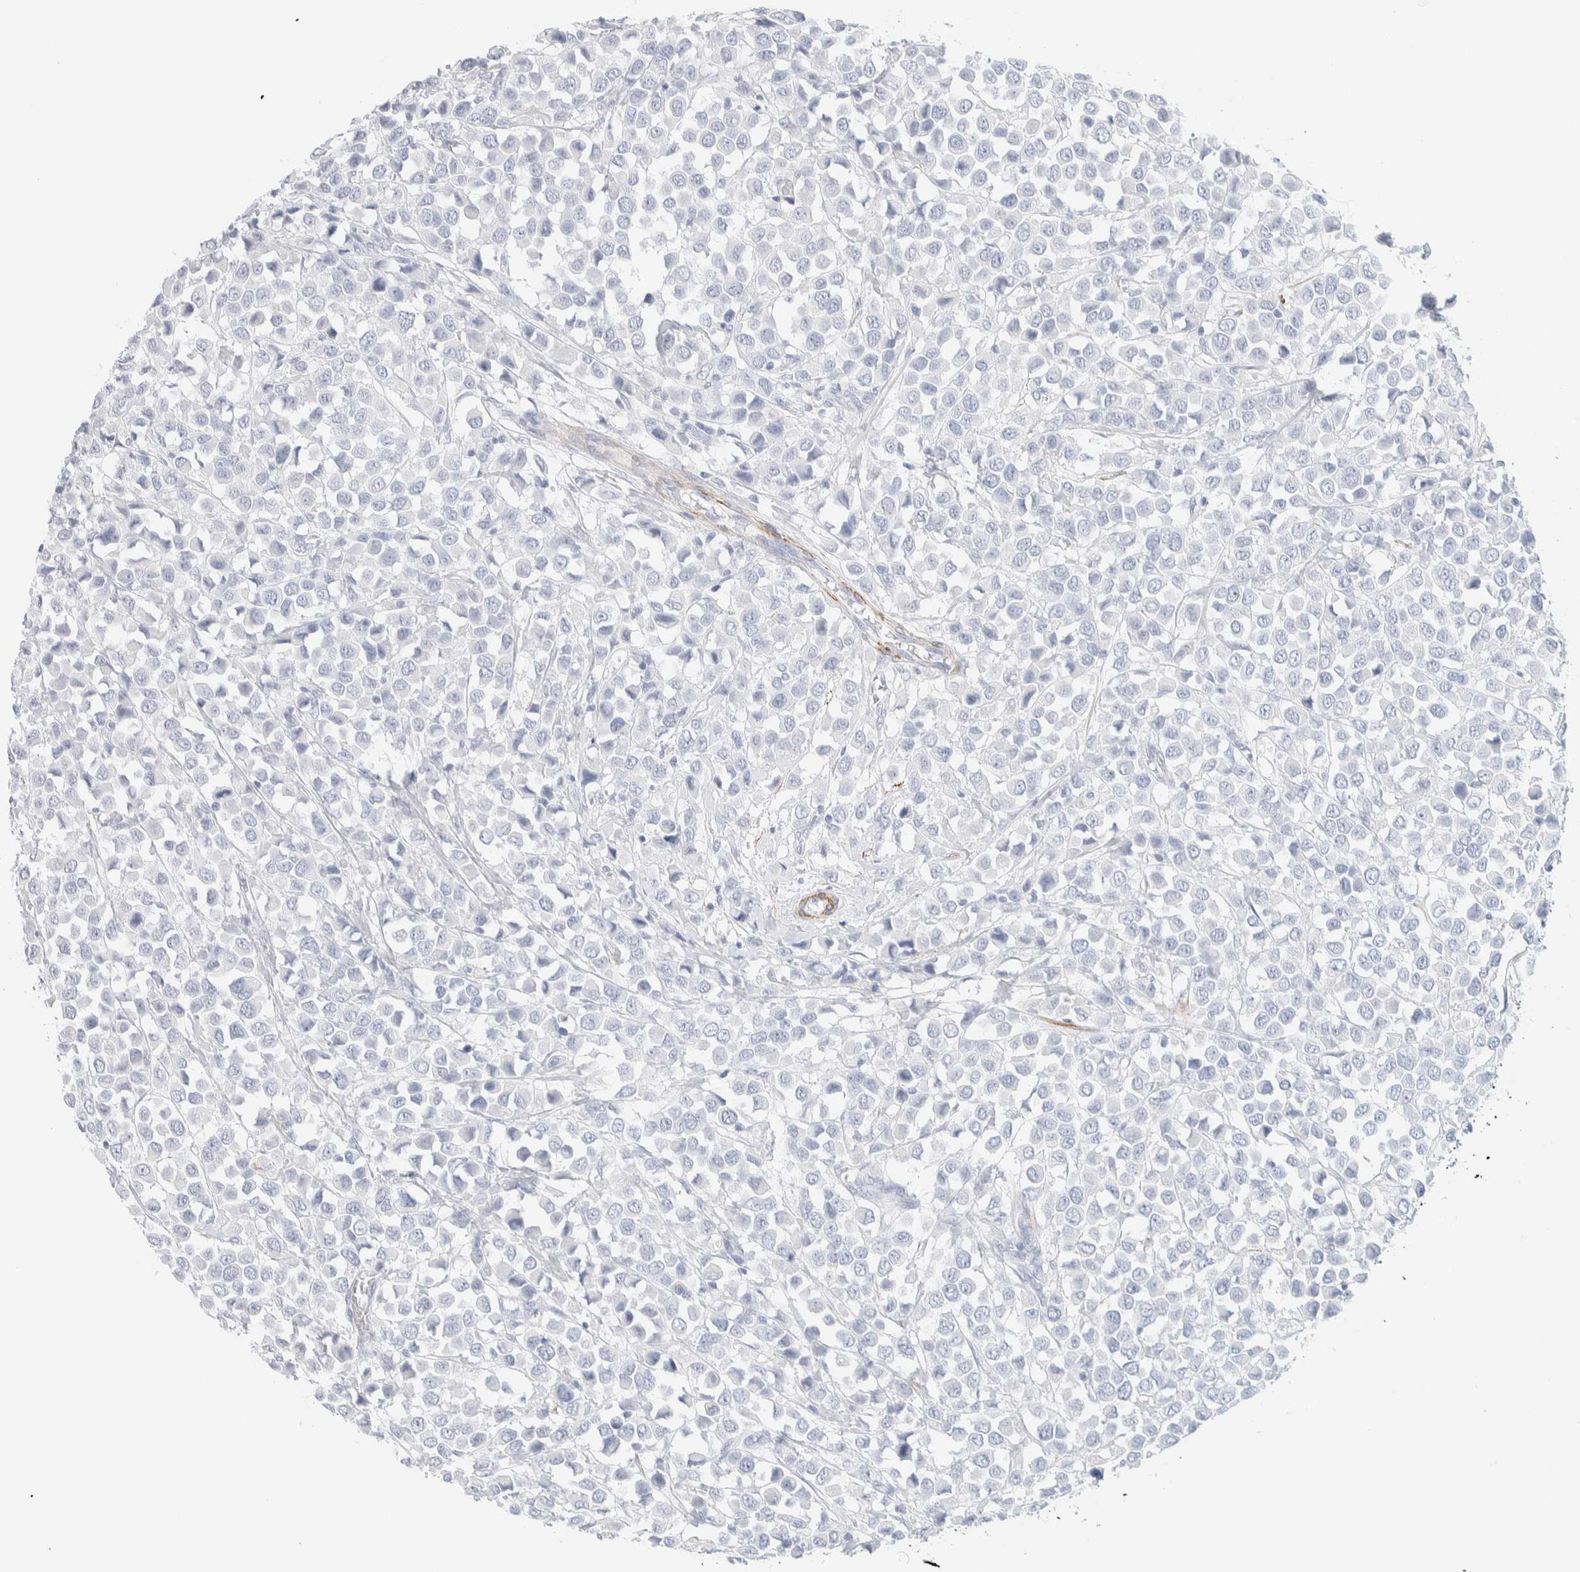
{"staining": {"intensity": "negative", "quantity": "none", "location": "none"}, "tissue": "breast cancer", "cell_type": "Tumor cells", "image_type": "cancer", "snomed": [{"axis": "morphology", "description": "Duct carcinoma"}, {"axis": "topography", "description": "Breast"}], "caption": "Breast intraductal carcinoma was stained to show a protein in brown. There is no significant positivity in tumor cells.", "gene": "AFMID", "patient": {"sex": "female", "age": 61}}